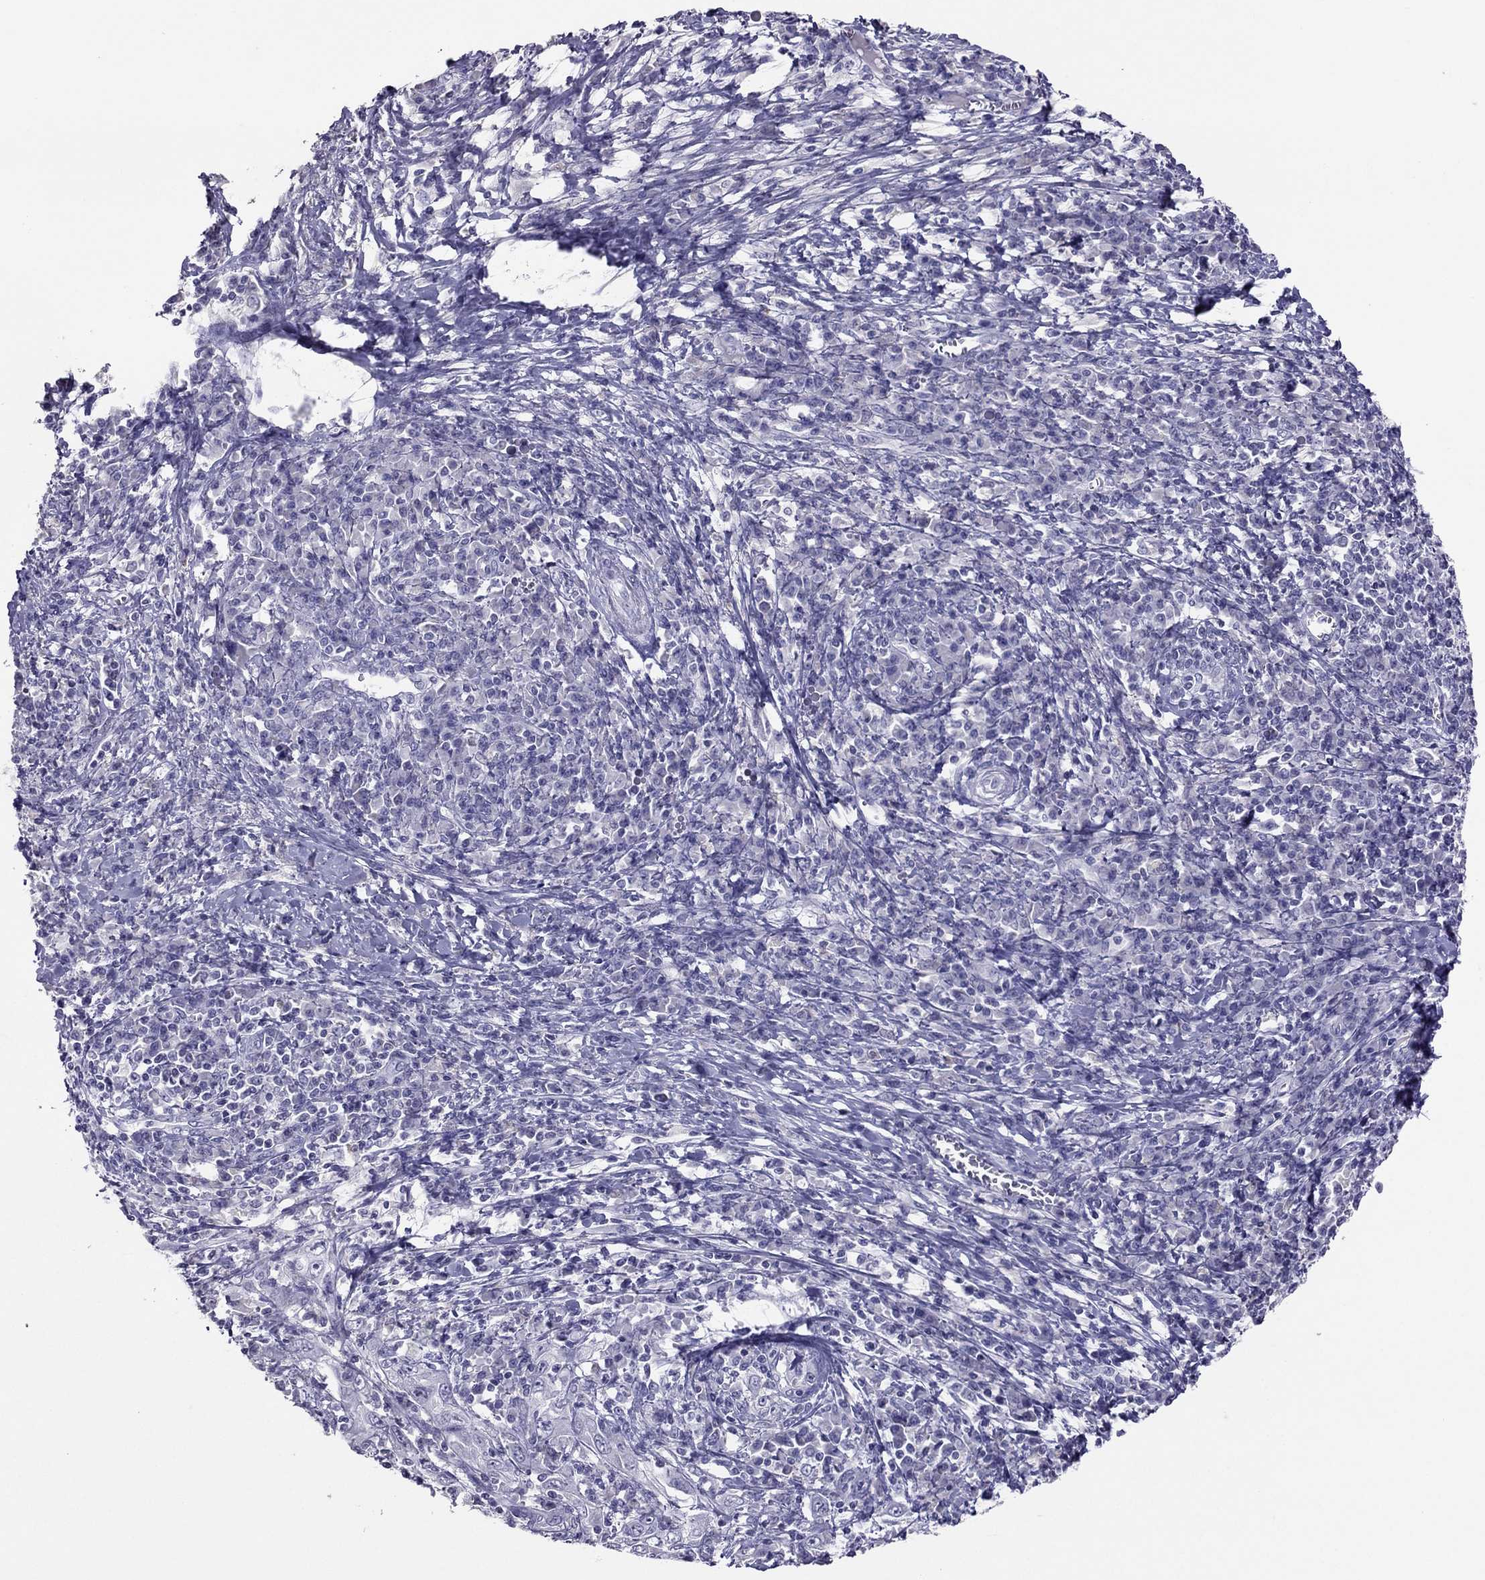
{"staining": {"intensity": "negative", "quantity": "none", "location": "none"}, "tissue": "cervical cancer", "cell_type": "Tumor cells", "image_type": "cancer", "snomed": [{"axis": "morphology", "description": "Squamous cell carcinoma, NOS"}, {"axis": "topography", "description": "Cervix"}], "caption": "This is an IHC histopathology image of human cervical squamous cell carcinoma. There is no expression in tumor cells.", "gene": "RGS8", "patient": {"sex": "female", "age": 46}}